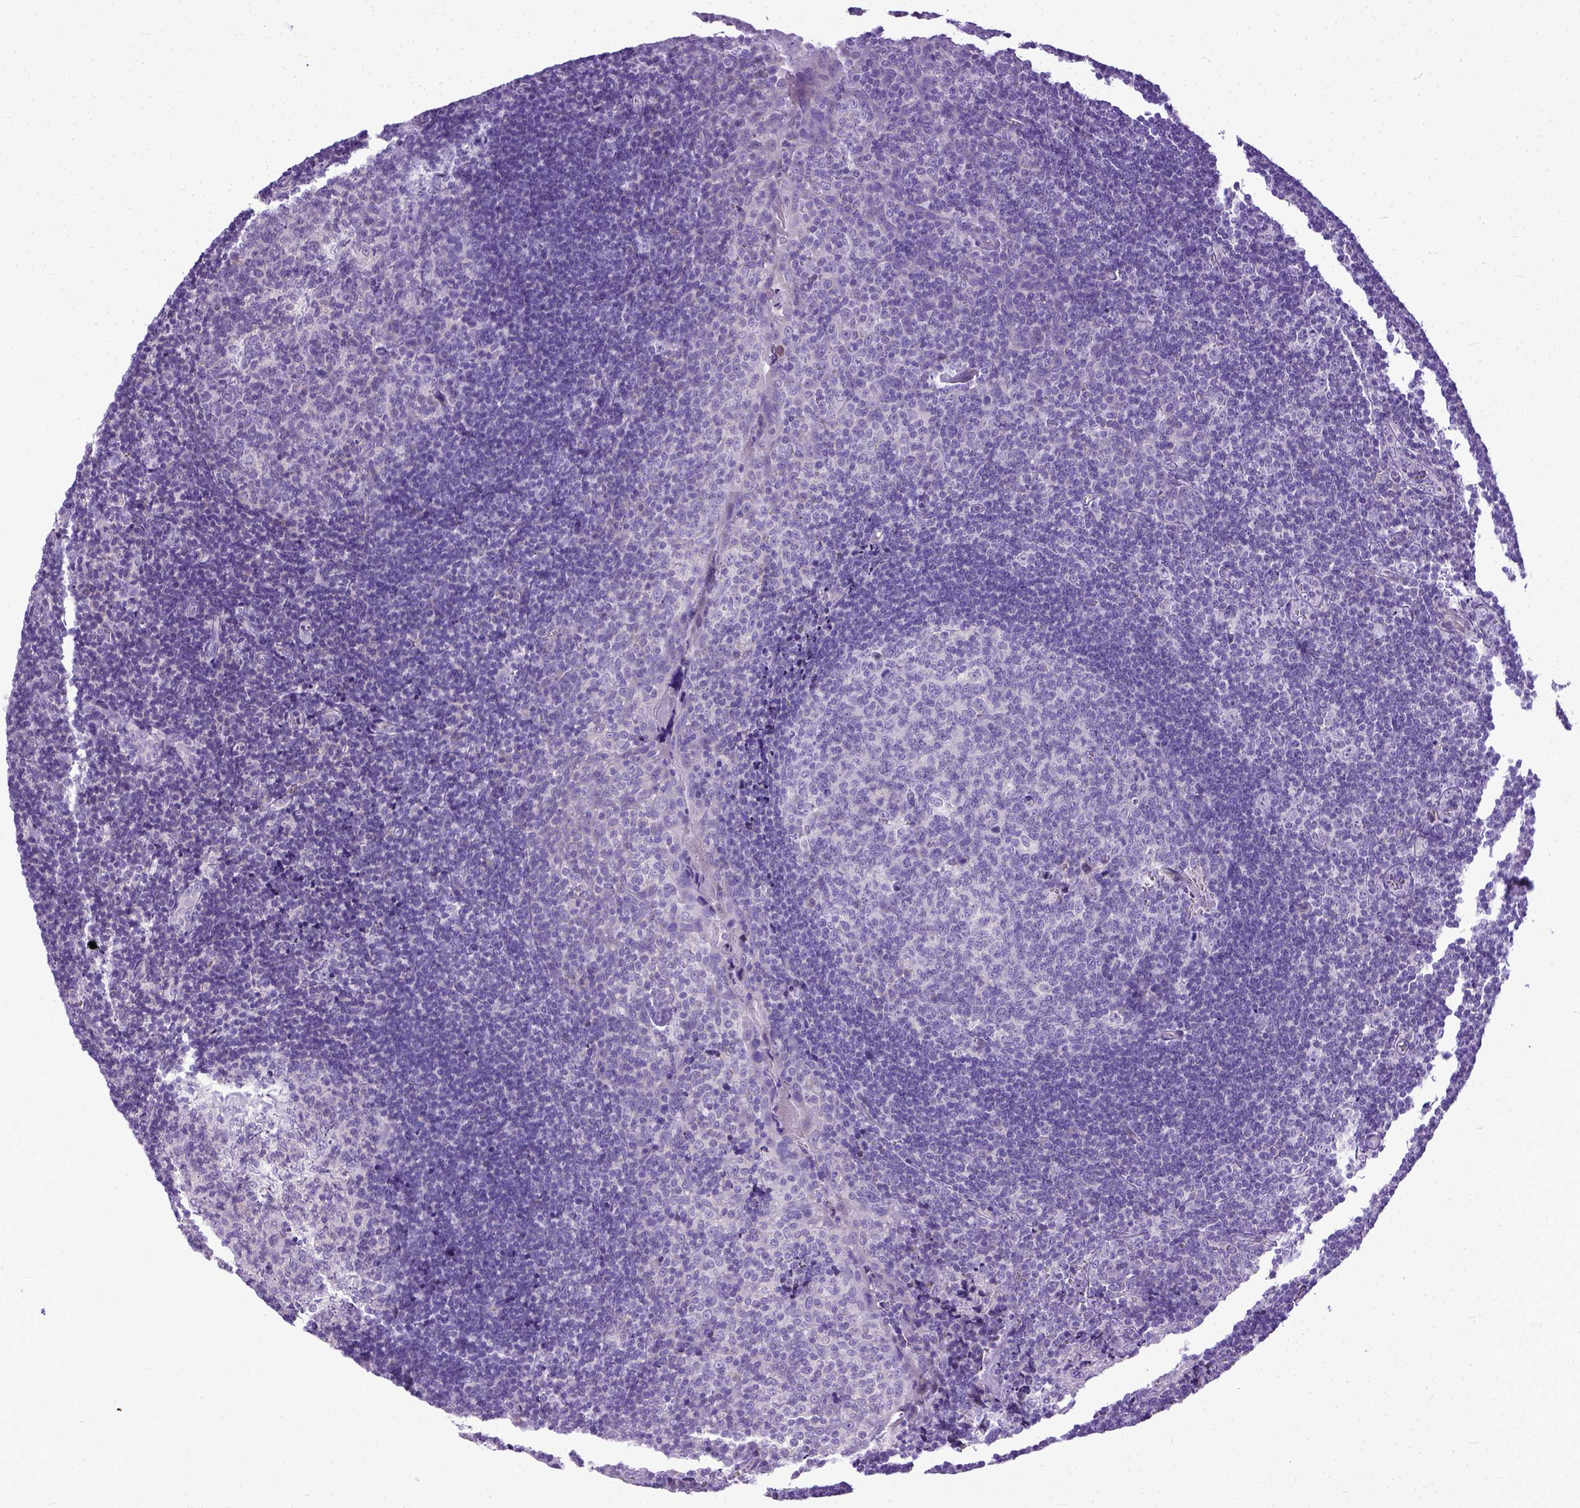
{"staining": {"intensity": "negative", "quantity": "none", "location": "none"}, "tissue": "tonsil", "cell_type": "Germinal center cells", "image_type": "normal", "snomed": [{"axis": "morphology", "description": "Normal tissue, NOS"}, {"axis": "morphology", "description": "Inflammation, NOS"}, {"axis": "topography", "description": "Tonsil"}], "caption": "DAB immunohistochemical staining of benign tonsil shows no significant staining in germinal center cells. (DAB (3,3'-diaminobenzidine) immunohistochemistry, high magnification).", "gene": "PLK5", "patient": {"sex": "female", "age": 31}}